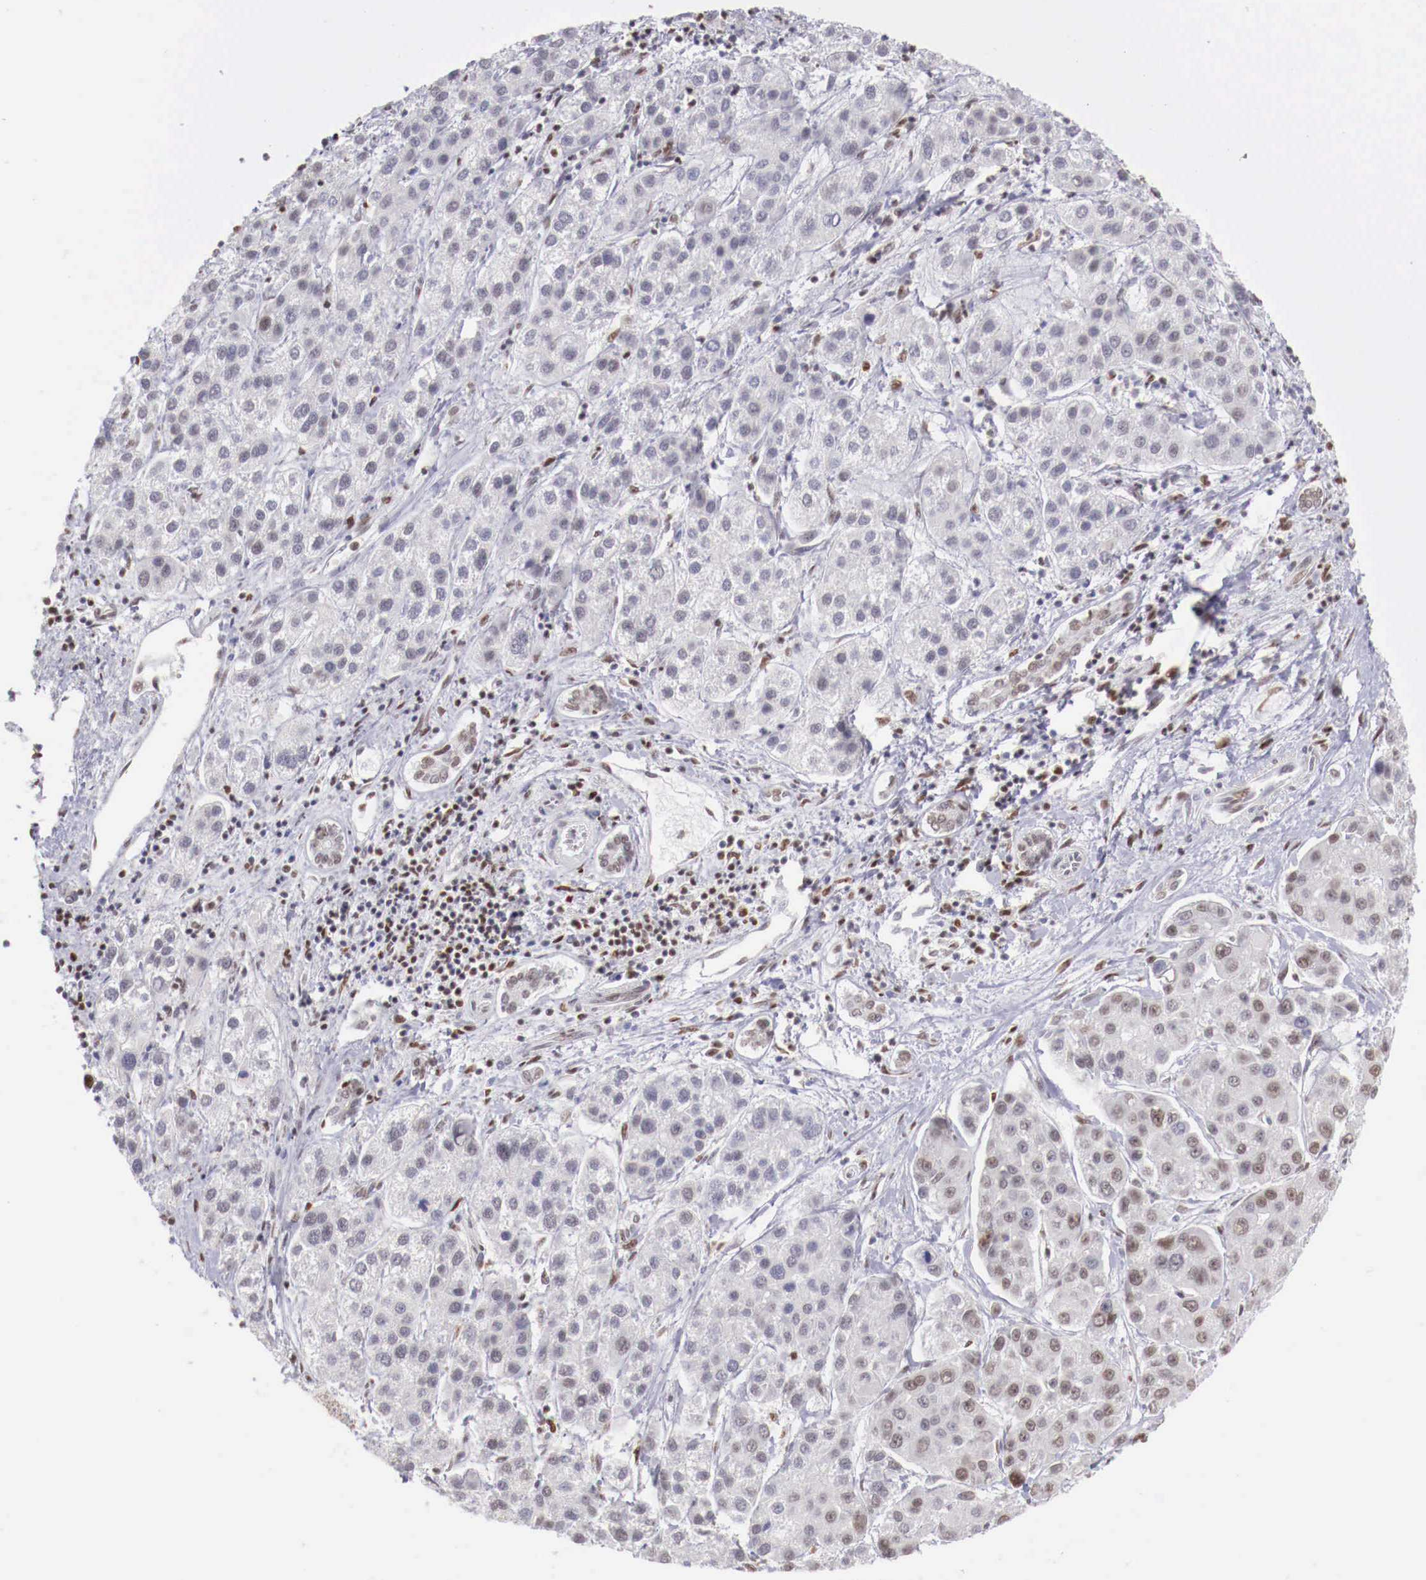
{"staining": {"intensity": "weak", "quantity": "<25%", "location": "nuclear"}, "tissue": "liver cancer", "cell_type": "Tumor cells", "image_type": "cancer", "snomed": [{"axis": "morphology", "description": "Carcinoma, Hepatocellular, NOS"}, {"axis": "topography", "description": "Liver"}], "caption": "High power microscopy photomicrograph of an immunohistochemistry (IHC) photomicrograph of liver cancer (hepatocellular carcinoma), revealing no significant staining in tumor cells.", "gene": "MAX", "patient": {"sex": "female", "age": 85}}